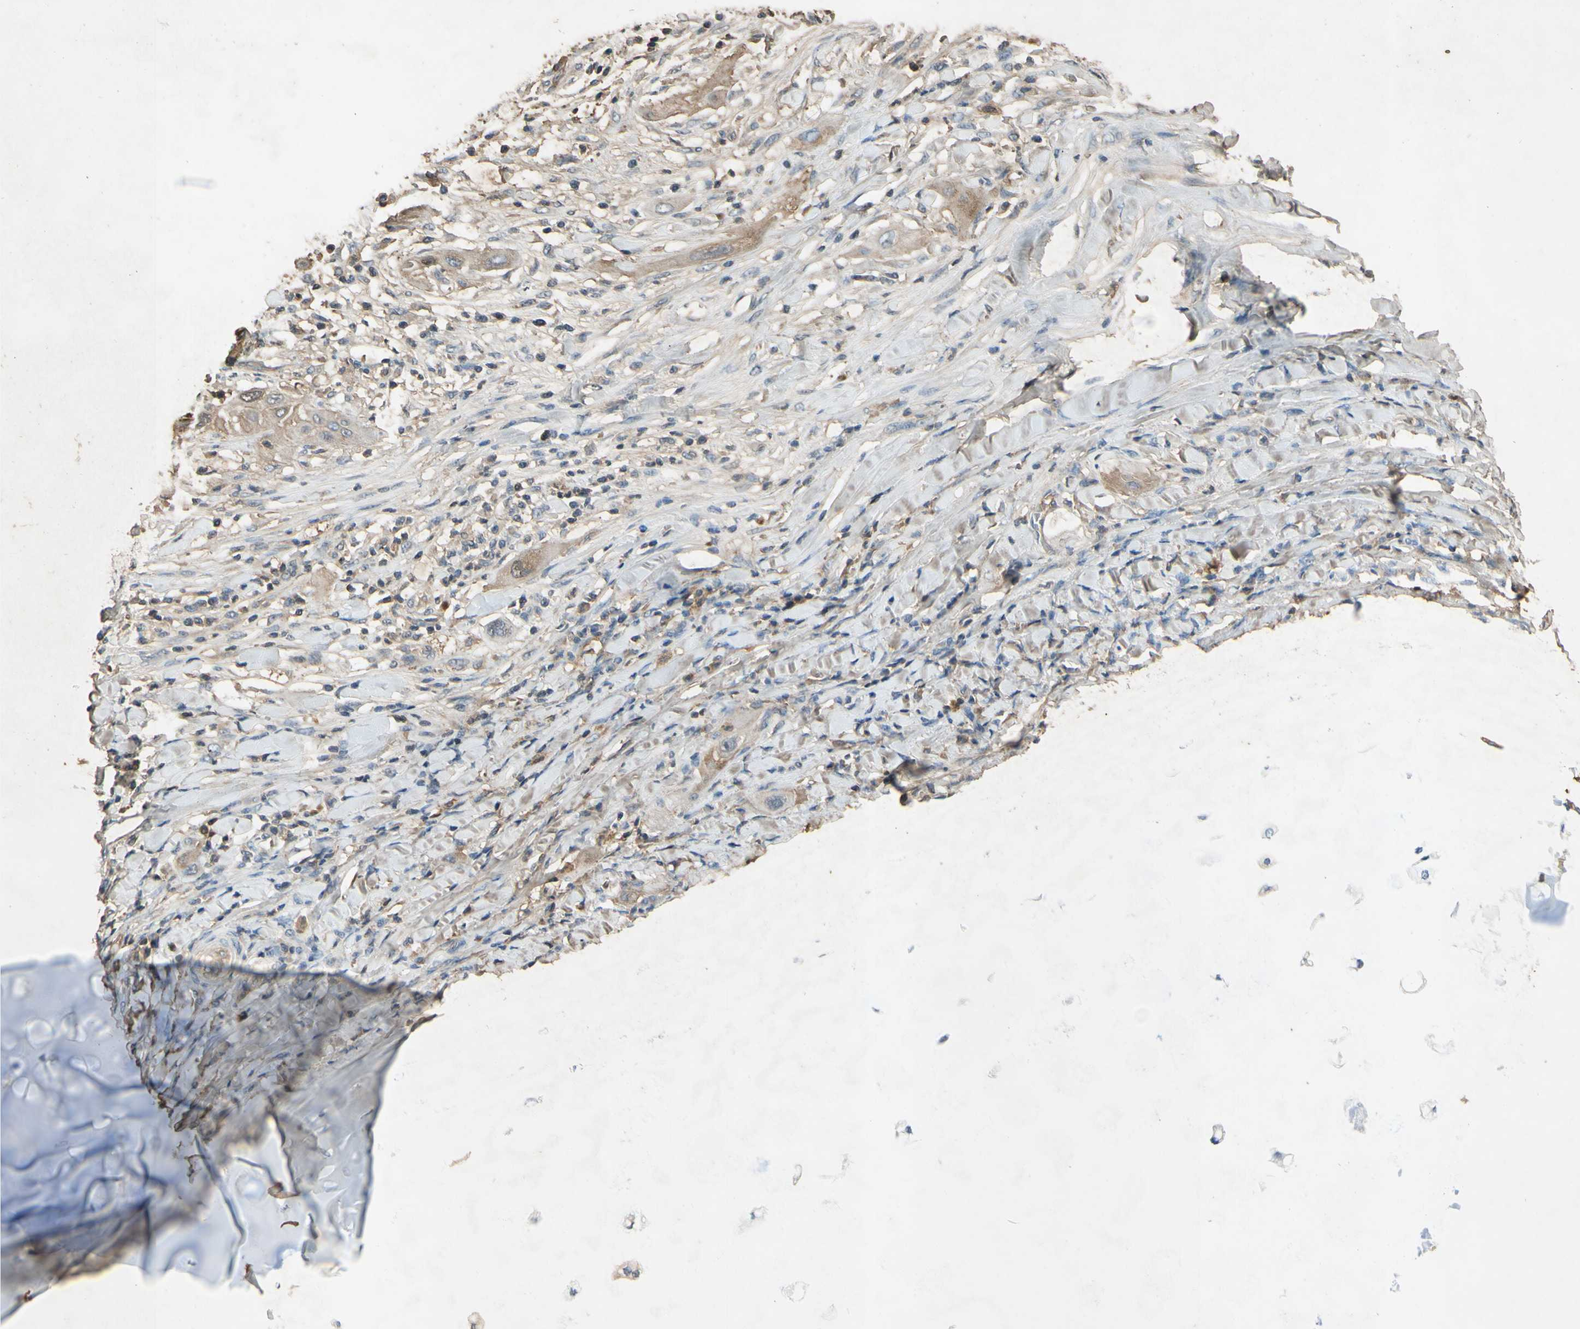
{"staining": {"intensity": "weak", "quantity": ">75%", "location": "cytoplasmic/membranous"}, "tissue": "lung cancer", "cell_type": "Tumor cells", "image_type": "cancer", "snomed": [{"axis": "morphology", "description": "Squamous cell carcinoma, NOS"}, {"axis": "topography", "description": "Lung"}], "caption": "The micrograph exhibits immunohistochemical staining of lung cancer (squamous cell carcinoma). There is weak cytoplasmic/membranous staining is present in about >75% of tumor cells.", "gene": "TIMP2", "patient": {"sex": "female", "age": 47}}